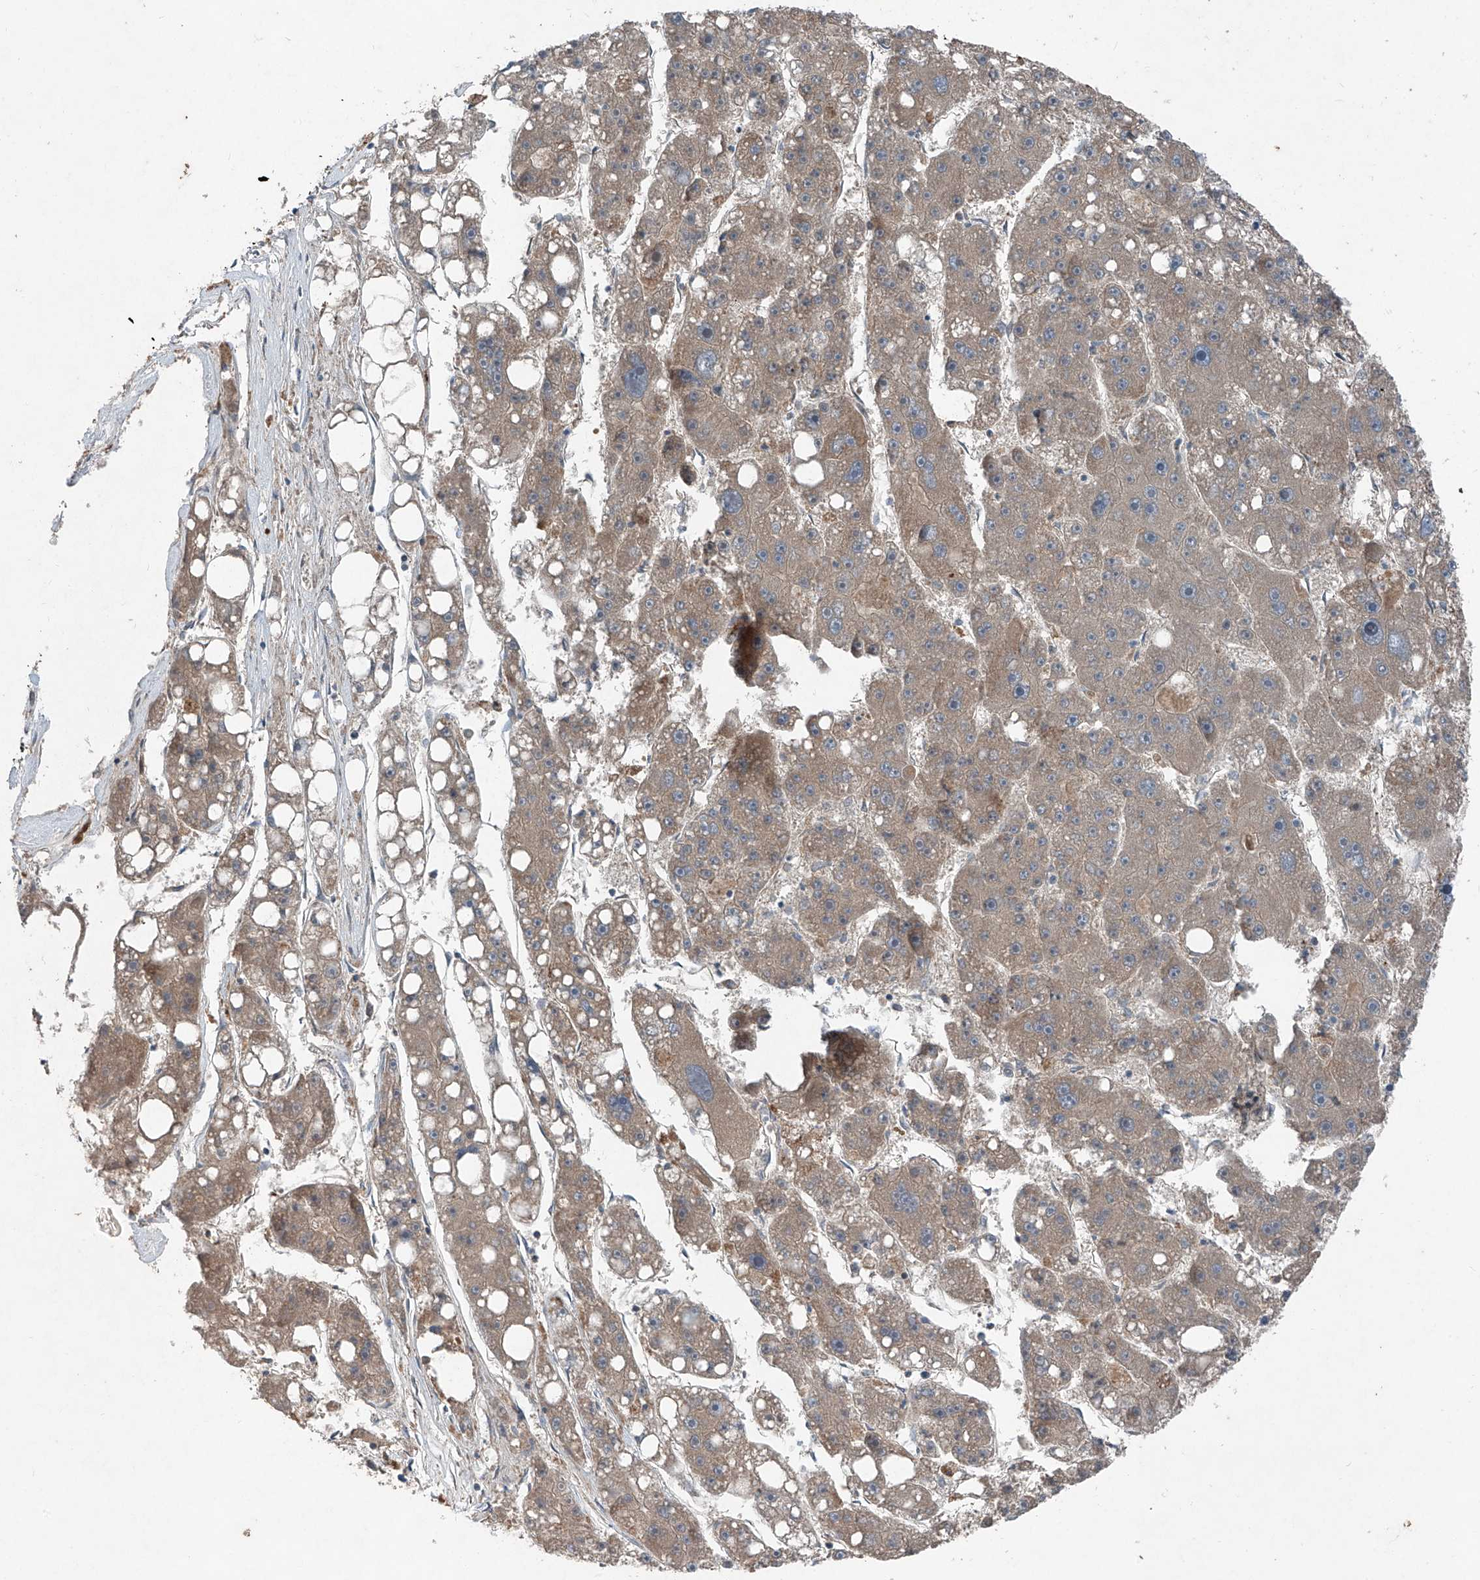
{"staining": {"intensity": "weak", "quantity": "25%-75%", "location": "cytoplasmic/membranous"}, "tissue": "liver cancer", "cell_type": "Tumor cells", "image_type": "cancer", "snomed": [{"axis": "morphology", "description": "Carcinoma, Hepatocellular, NOS"}, {"axis": "topography", "description": "Liver"}], "caption": "IHC of liver hepatocellular carcinoma reveals low levels of weak cytoplasmic/membranous expression in approximately 25%-75% of tumor cells.", "gene": "FOXRED2", "patient": {"sex": "female", "age": 61}}